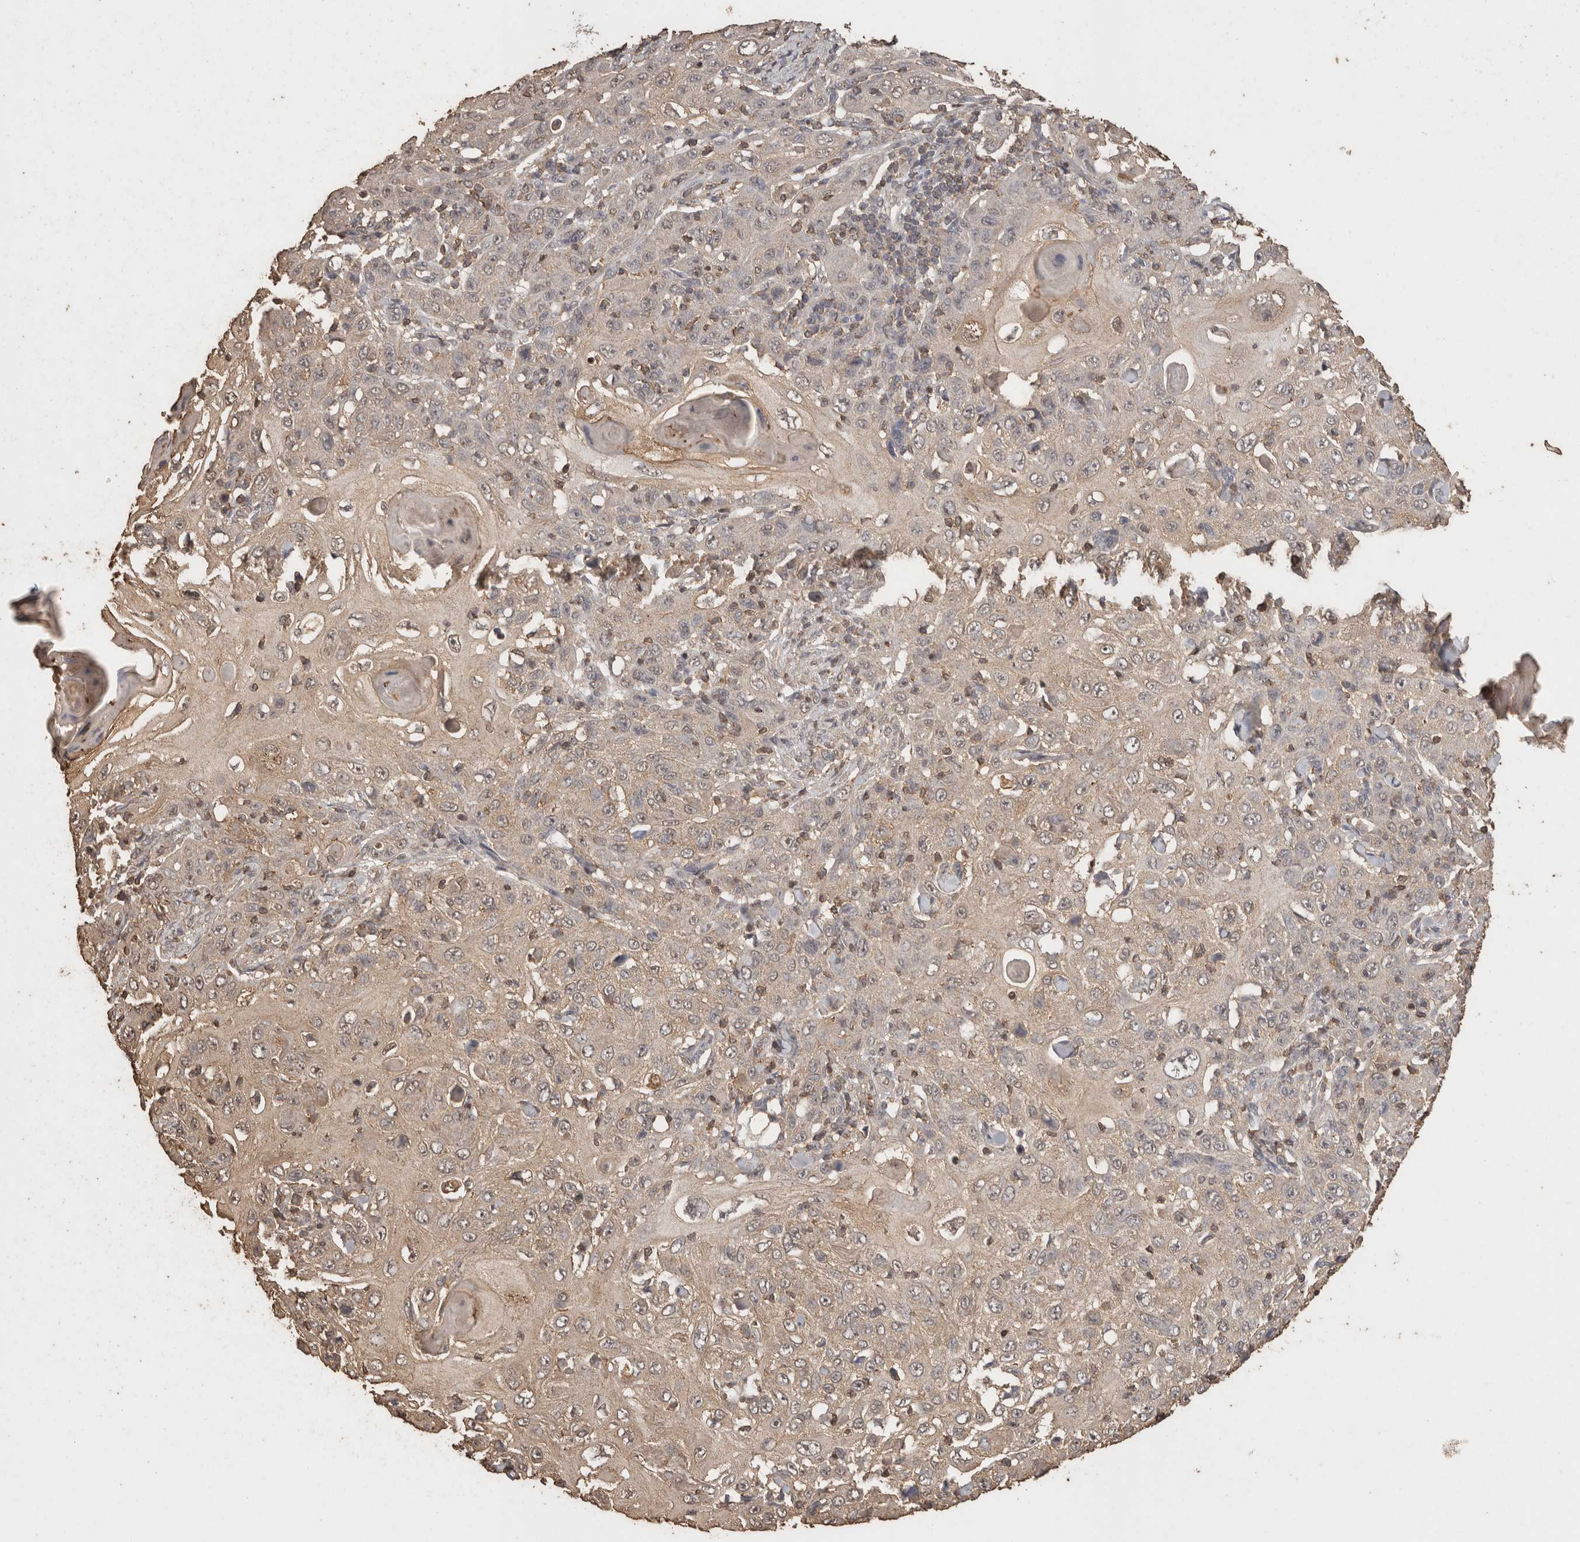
{"staining": {"intensity": "weak", "quantity": "<25%", "location": "cytoplasmic/membranous"}, "tissue": "skin cancer", "cell_type": "Tumor cells", "image_type": "cancer", "snomed": [{"axis": "morphology", "description": "Squamous cell carcinoma, NOS"}, {"axis": "topography", "description": "Skin"}], "caption": "High magnification brightfield microscopy of skin squamous cell carcinoma stained with DAB (brown) and counterstained with hematoxylin (blue): tumor cells show no significant staining.", "gene": "CX3CL1", "patient": {"sex": "female", "age": 88}}